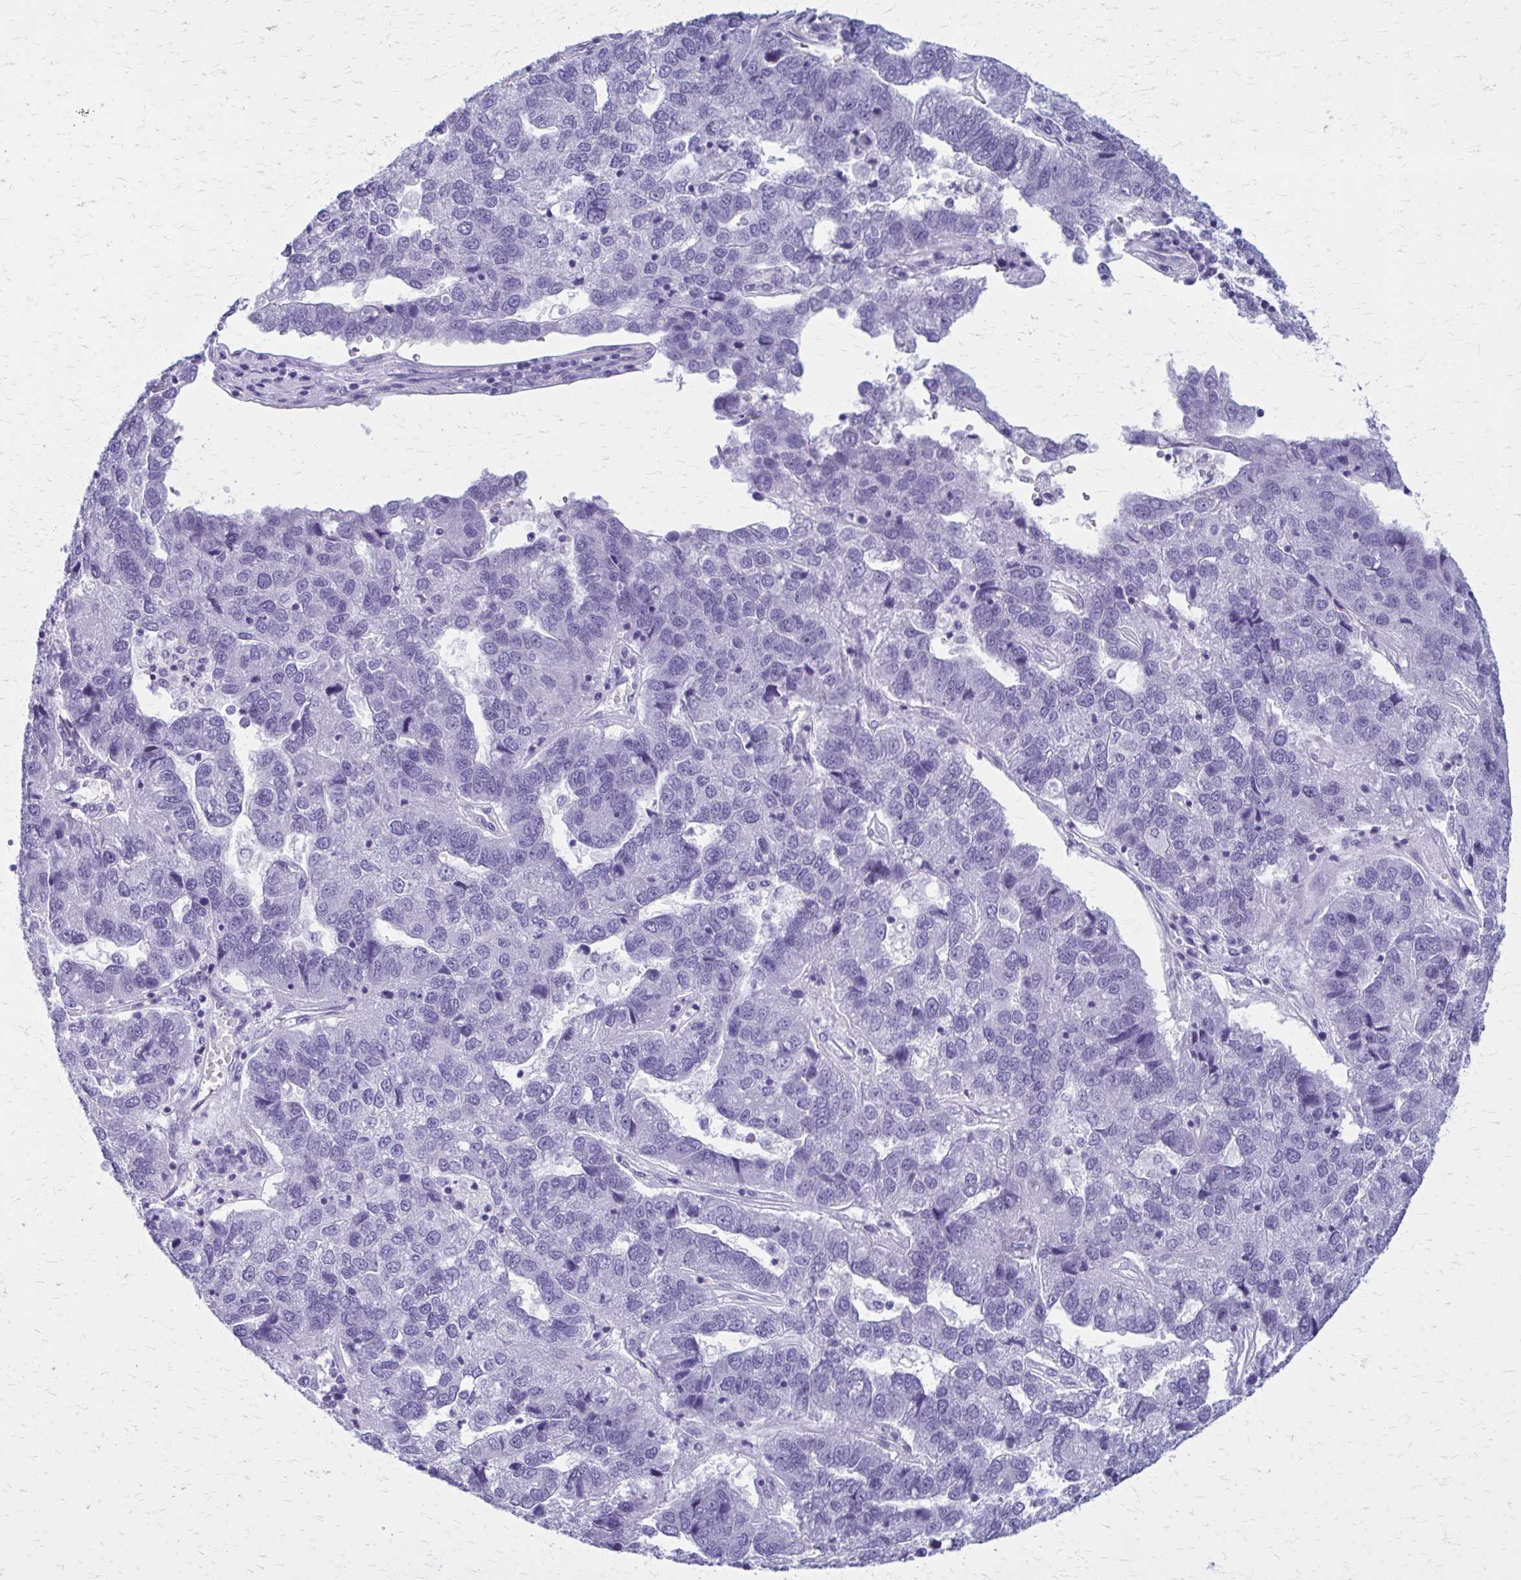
{"staining": {"intensity": "negative", "quantity": "none", "location": "none"}, "tissue": "pancreatic cancer", "cell_type": "Tumor cells", "image_type": "cancer", "snomed": [{"axis": "morphology", "description": "Adenocarcinoma, NOS"}, {"axis": "topography", "description": "Pancreas"}], "caption": "High magnification brightfield microscopy of adenocarcinoma (pancreatic) stained with DAB (brown) and counterstained with hematoxylin (blue): tumor cells show no significant positivity.", "gene": "GFAP", "patient": {"sex": "female", "age": 61}}